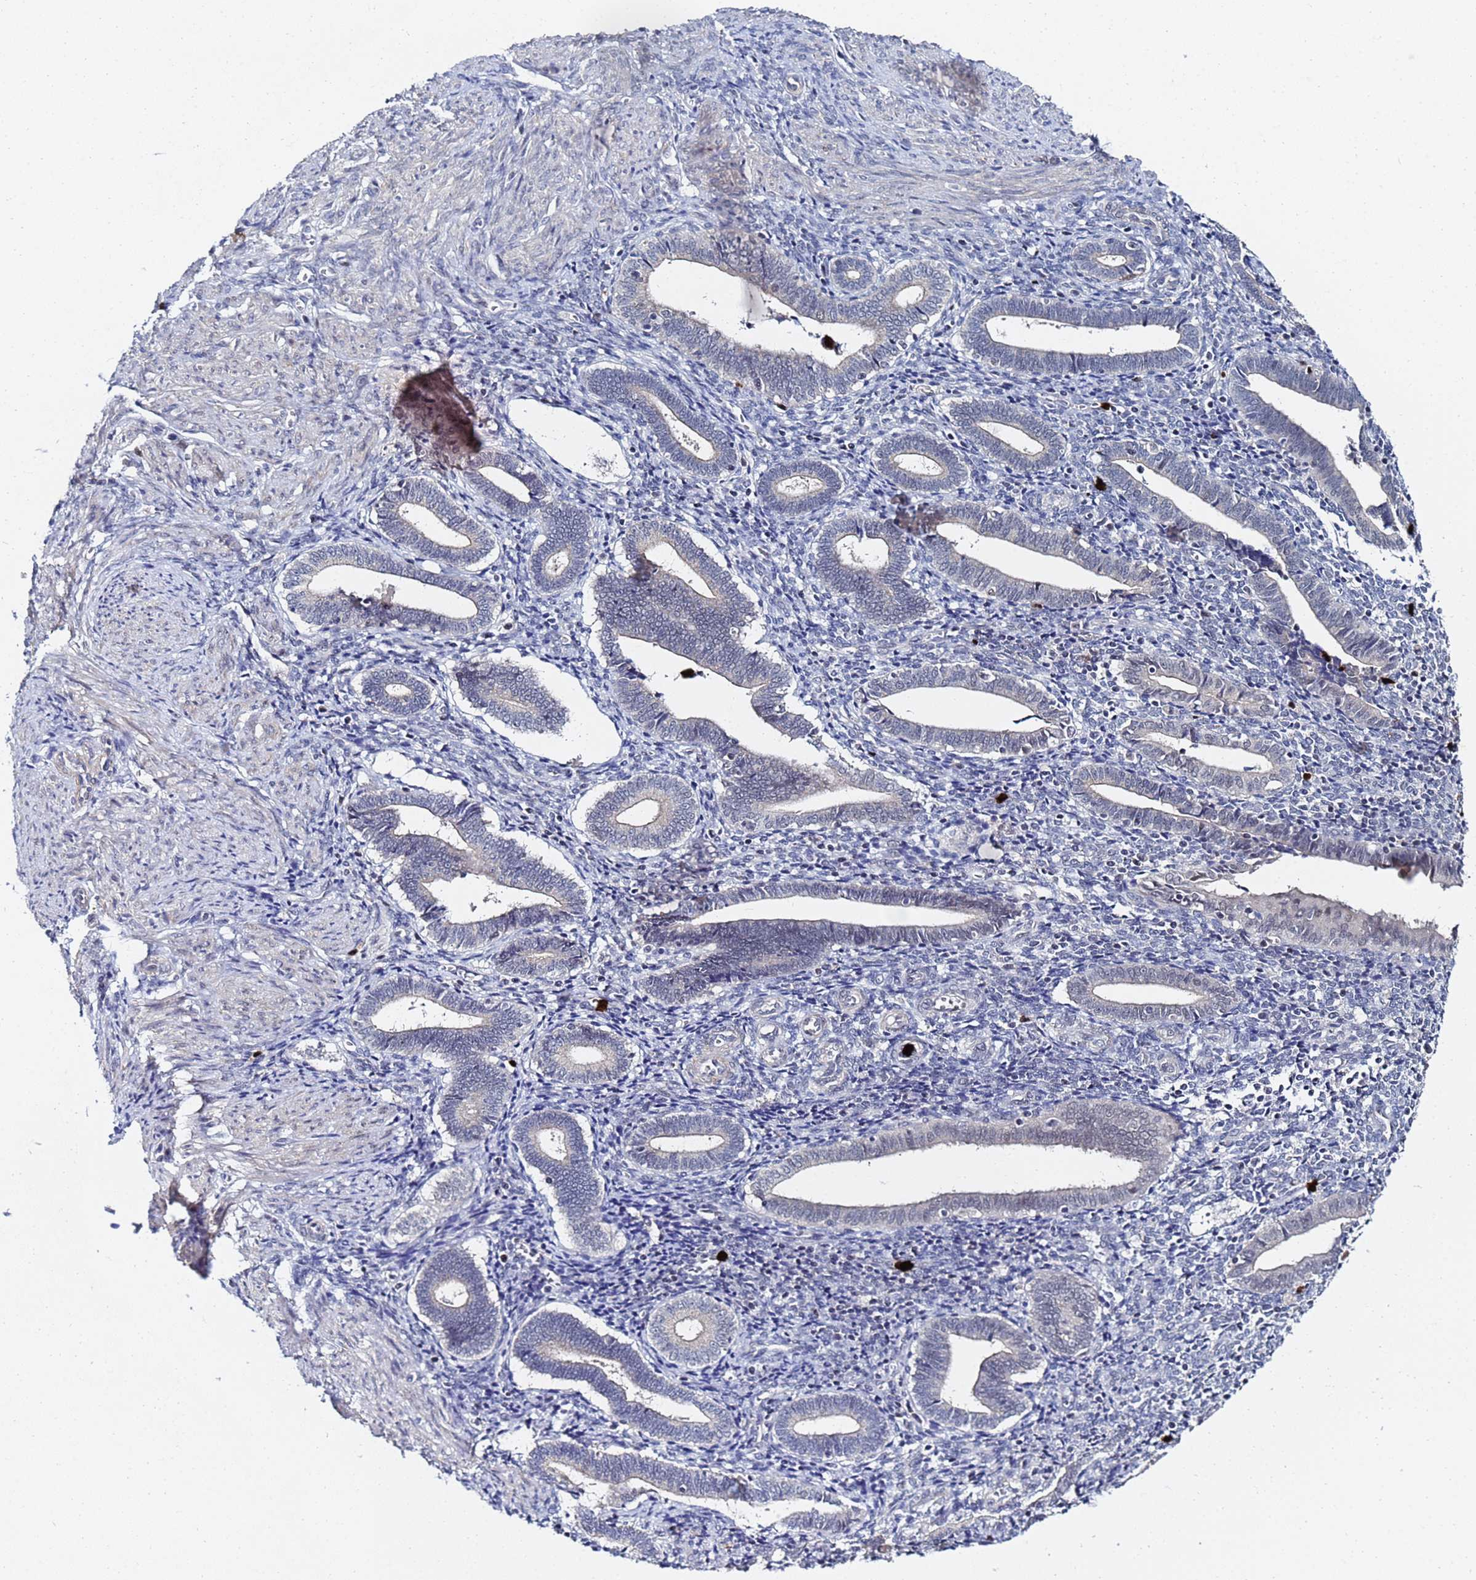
{"staining": {"intensity": "negative", "quantity": "none", "location": "none"}, "tissue": "endometrium", "cell_type": "Cells in endometrial stroma", "image_type": "normal", "snomed": [{"axis": "morphology", "description": "Normal tissue, NOS"}, {"axis": "topography", "description": "Other"}, {"axis": "topography", "description": "Endometrium"}], "caption": "There is no significant expression in cells in endometrial stroma of endometrium. Brightfield microscopy of immunohistochemistry stained with DAB (3,3'-diaminobenzidine) (brown) and hematoxylin (blue), captured at high magnification.", "gene": "MTCL1", "patient": {"sex": "female", "age": 44}}